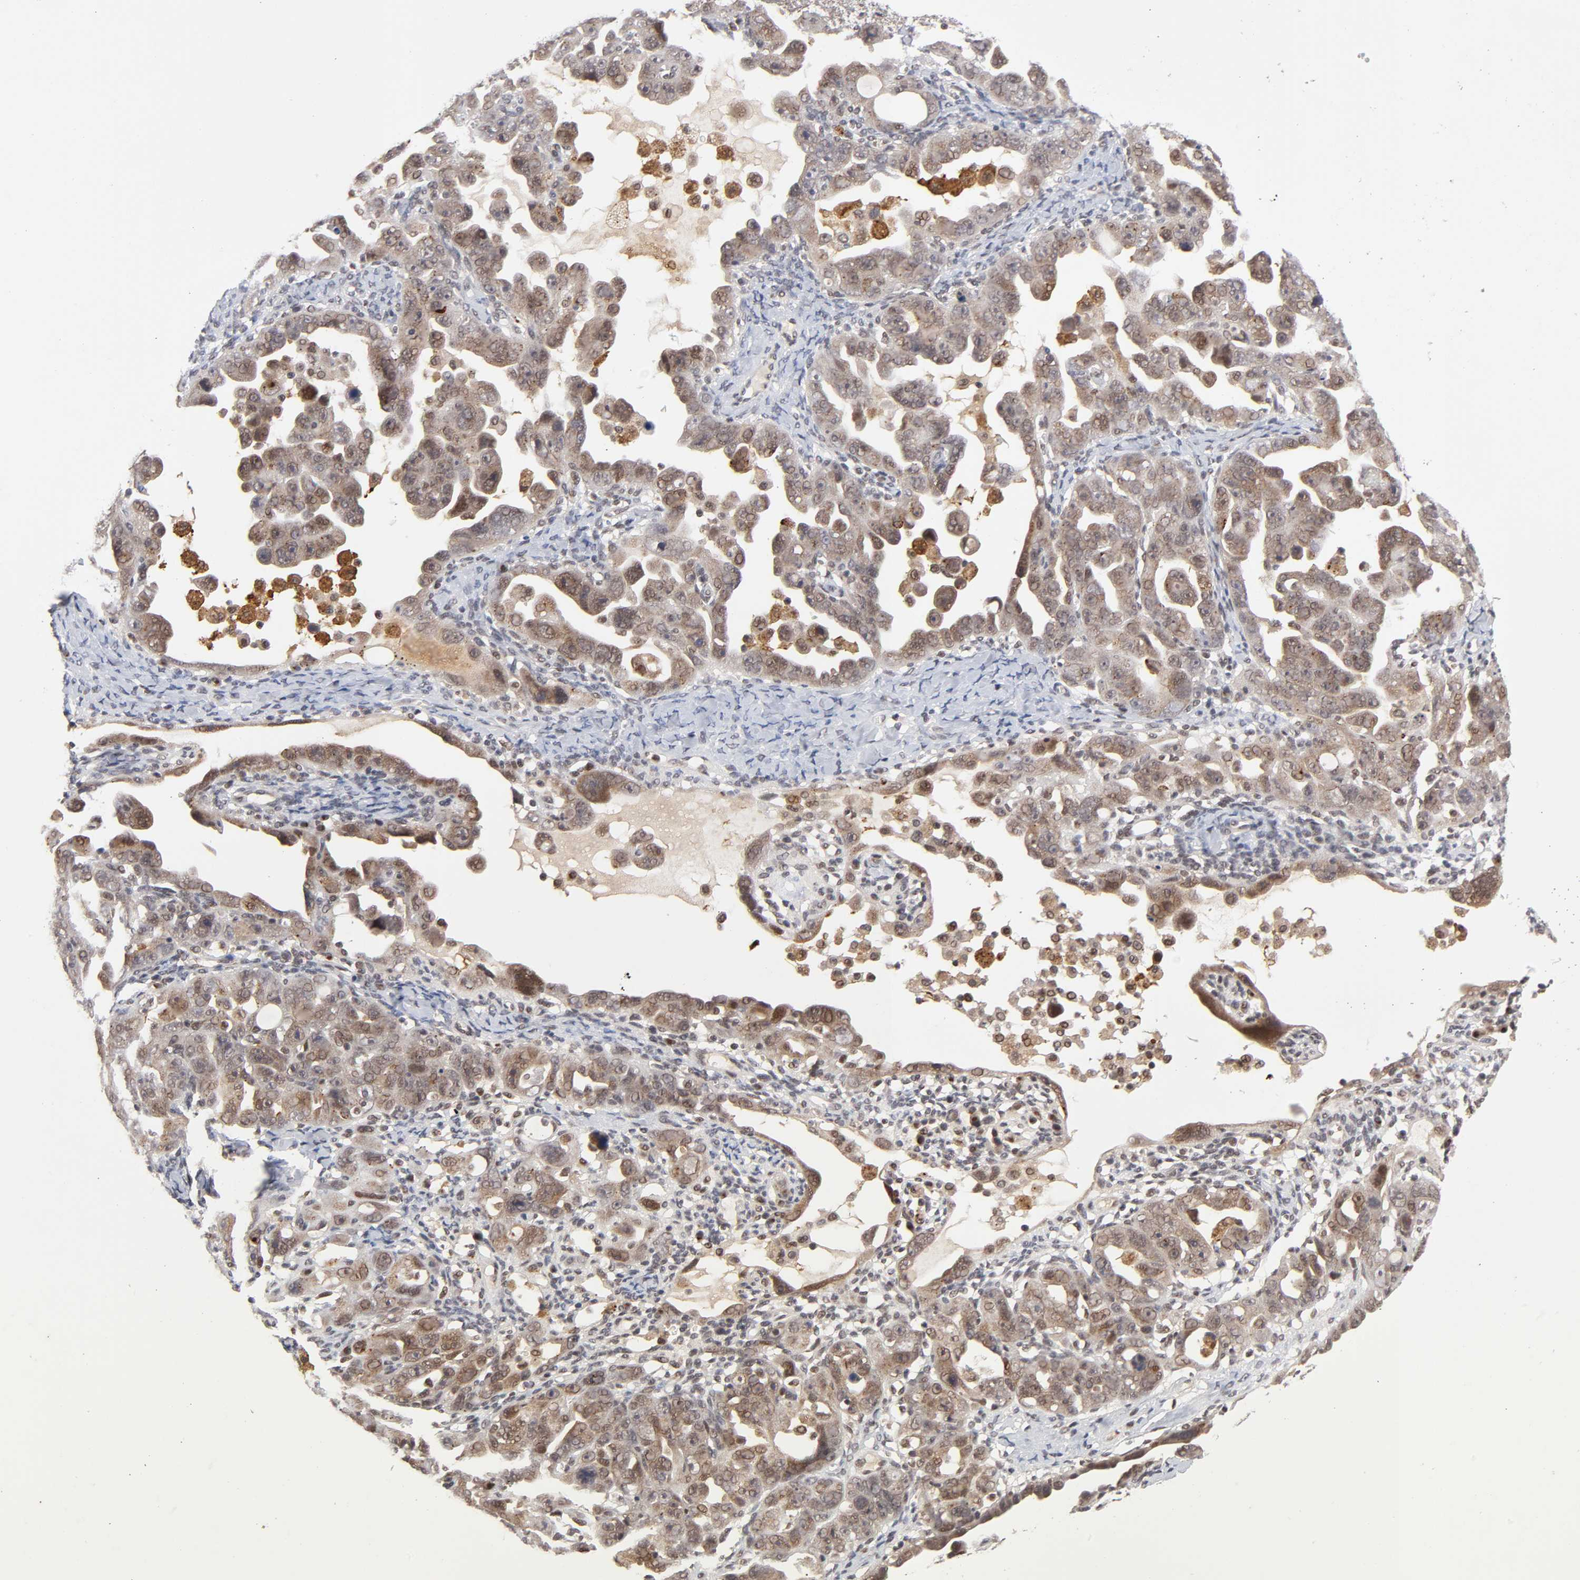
{"staining": {"intensity": "moderate", "quantity": ">75%", "location": "cytoplasmic/membranous,nuclear"}, "tissue": "ovarian cancer", "cell_type": "Tumor cells", "image_type": "cancer", "snomed": [{"axis": "morphology", "description": "Cystadenocarcinoma, serous, NOS"}, {"axis": "topography", "description": "Ovary"}], "caption": "Ovarian cancer was stained to show a protein in brown. There is medium levels of moderate cytoplasmic/membranous and nuclear positivity in about >75% of tumor cells. Nuclei are stained in blue.", "gene": "EP300", "patient": {"sex": "female", "age": 66}}